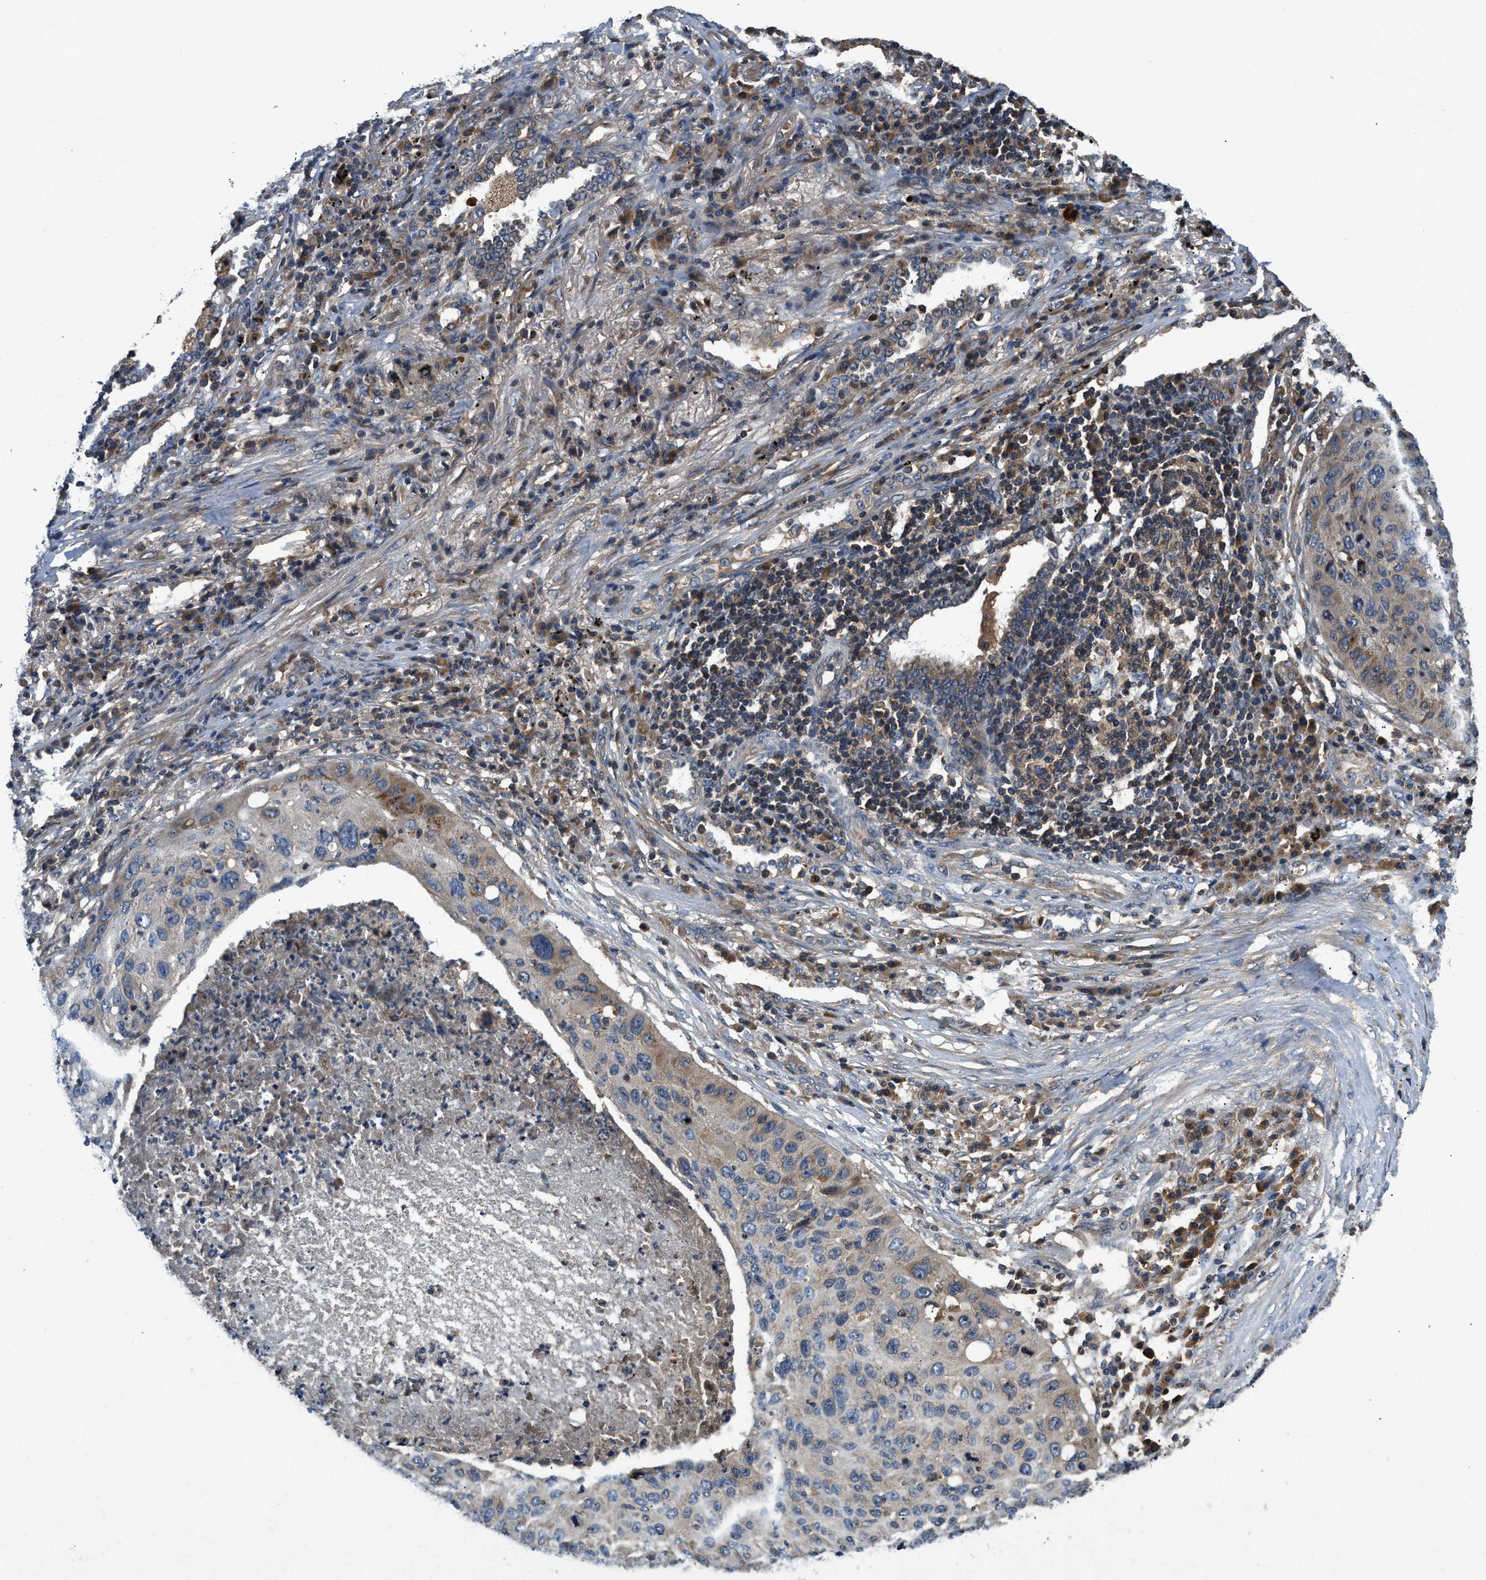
{"staining": {"intensity": "weak", "quantity": ">75%", "location": "cytoplasmic/membranous"}, "tissue": "lung cancer", "cell_type": "Tumor cells", "image_type": "cancer", "snomed": [{"axis": "morphology", "description": "Squamous cell carcinoma, NOS"}, {"axis": "topography", "description": "Lung"}], "caption": "Lung cancer (squamous cell carcinoma) stained with DAB immunohistochemistry demonstrates low levels of weak cytoplasmic/membranous positivity in approximately >75% of tumor cells.", "gene": "PAFAH2", "patient": {"sex": "female", "age": 63}}